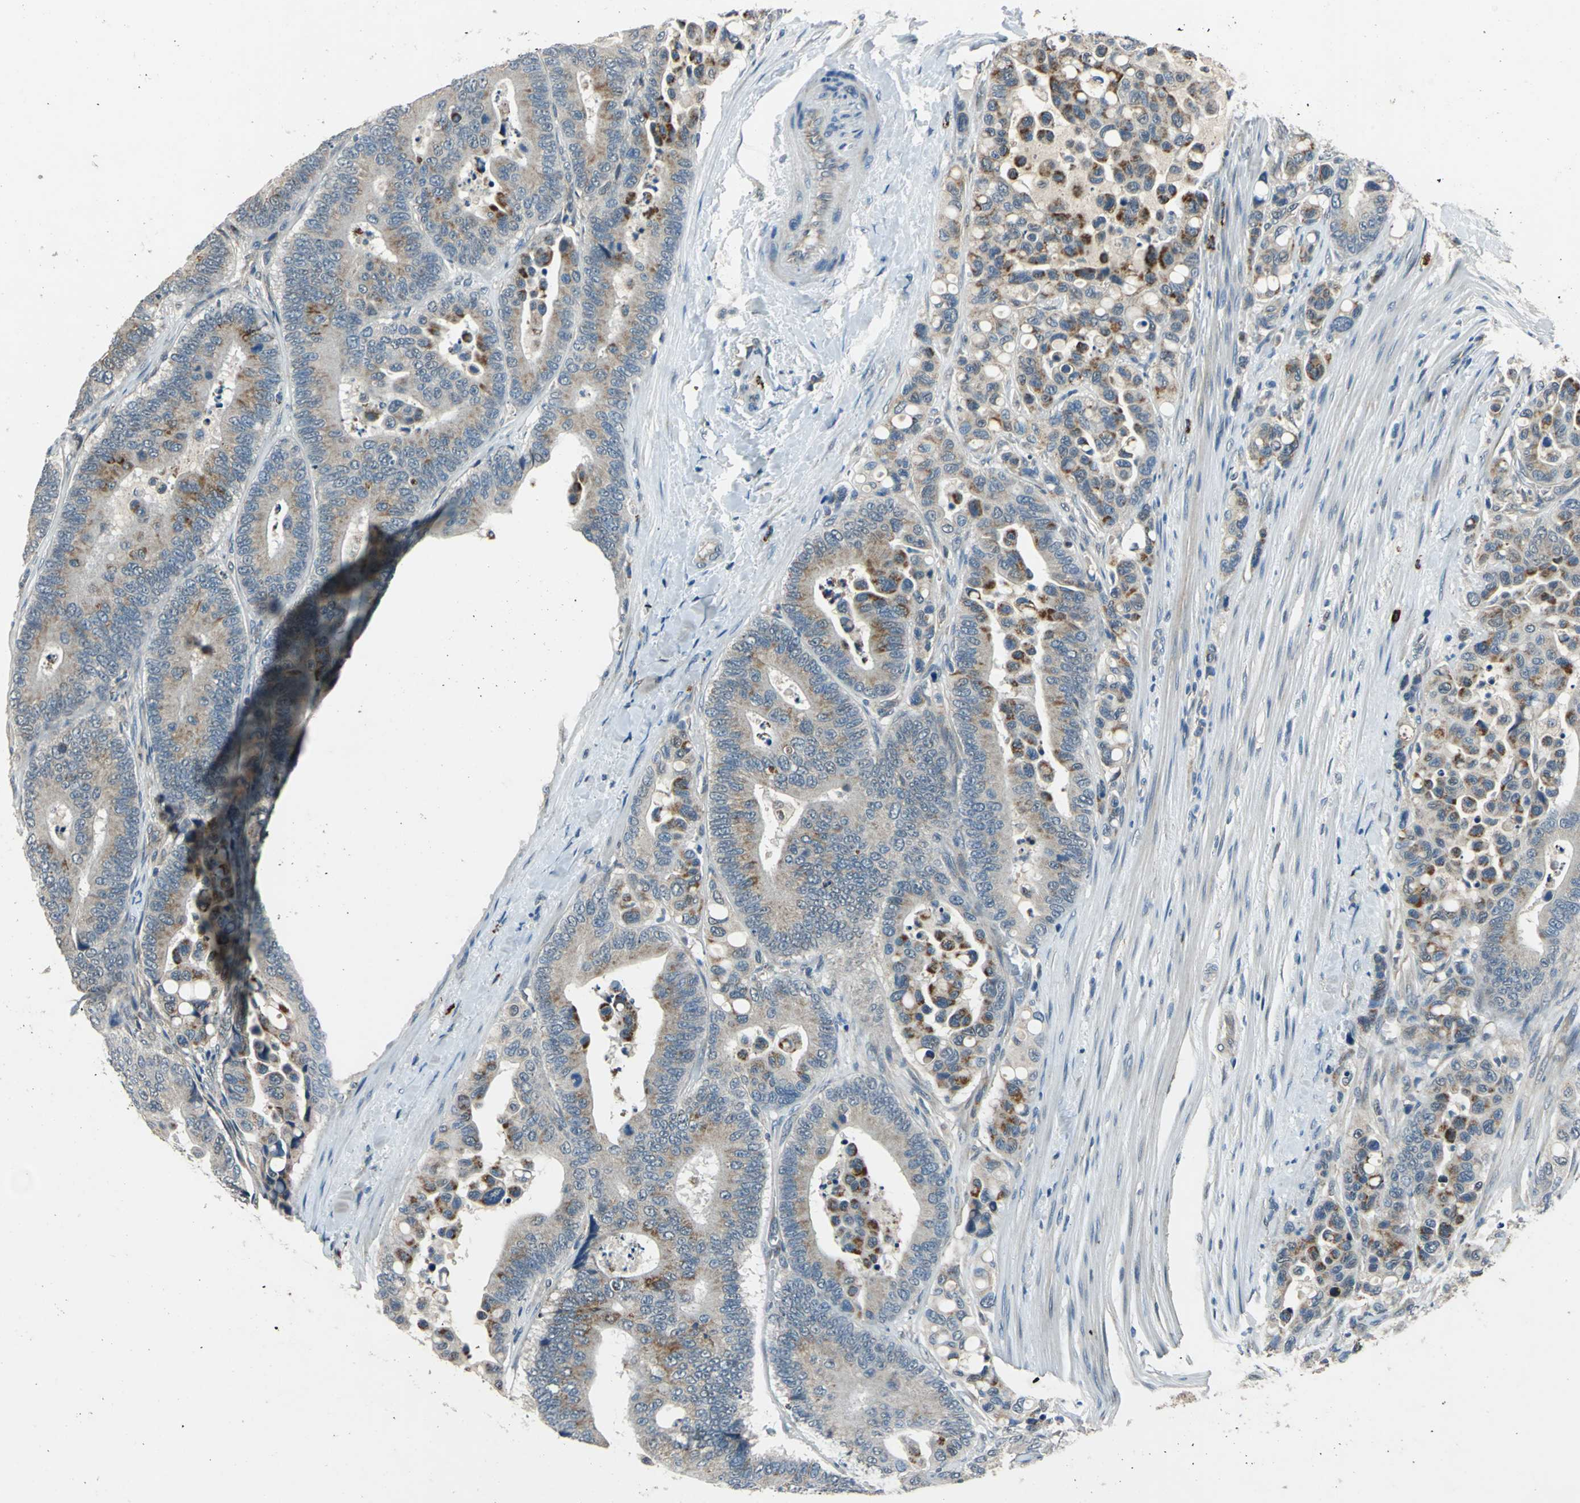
{"staining": {"intensity": "moderate", "quantity": ">75%", "location": "cytoplasmic/membranous"}, "tissue": "colorectal cancer", "cell_type": "Tumor cells", "image_type": "cancer", "snomed": [{"axis": "morphology", "description": "Normal tissue, NOS"}, {"axis": "morphology", "description": "Adenocarcinoma, NOS"}, {"axis": "topography", "description": "Colon"}], "caption": "Immunohistochemistry (IHC) histopathology image of human colorectal adenocarcinoma stained for a protein (brown), which exhibits medium levels of moderate cytoplasmic/membranous positivity in about >75% of tumor cells.", "gene": "SLC19A2", "patient": {"sex": "male", "age": 82}}